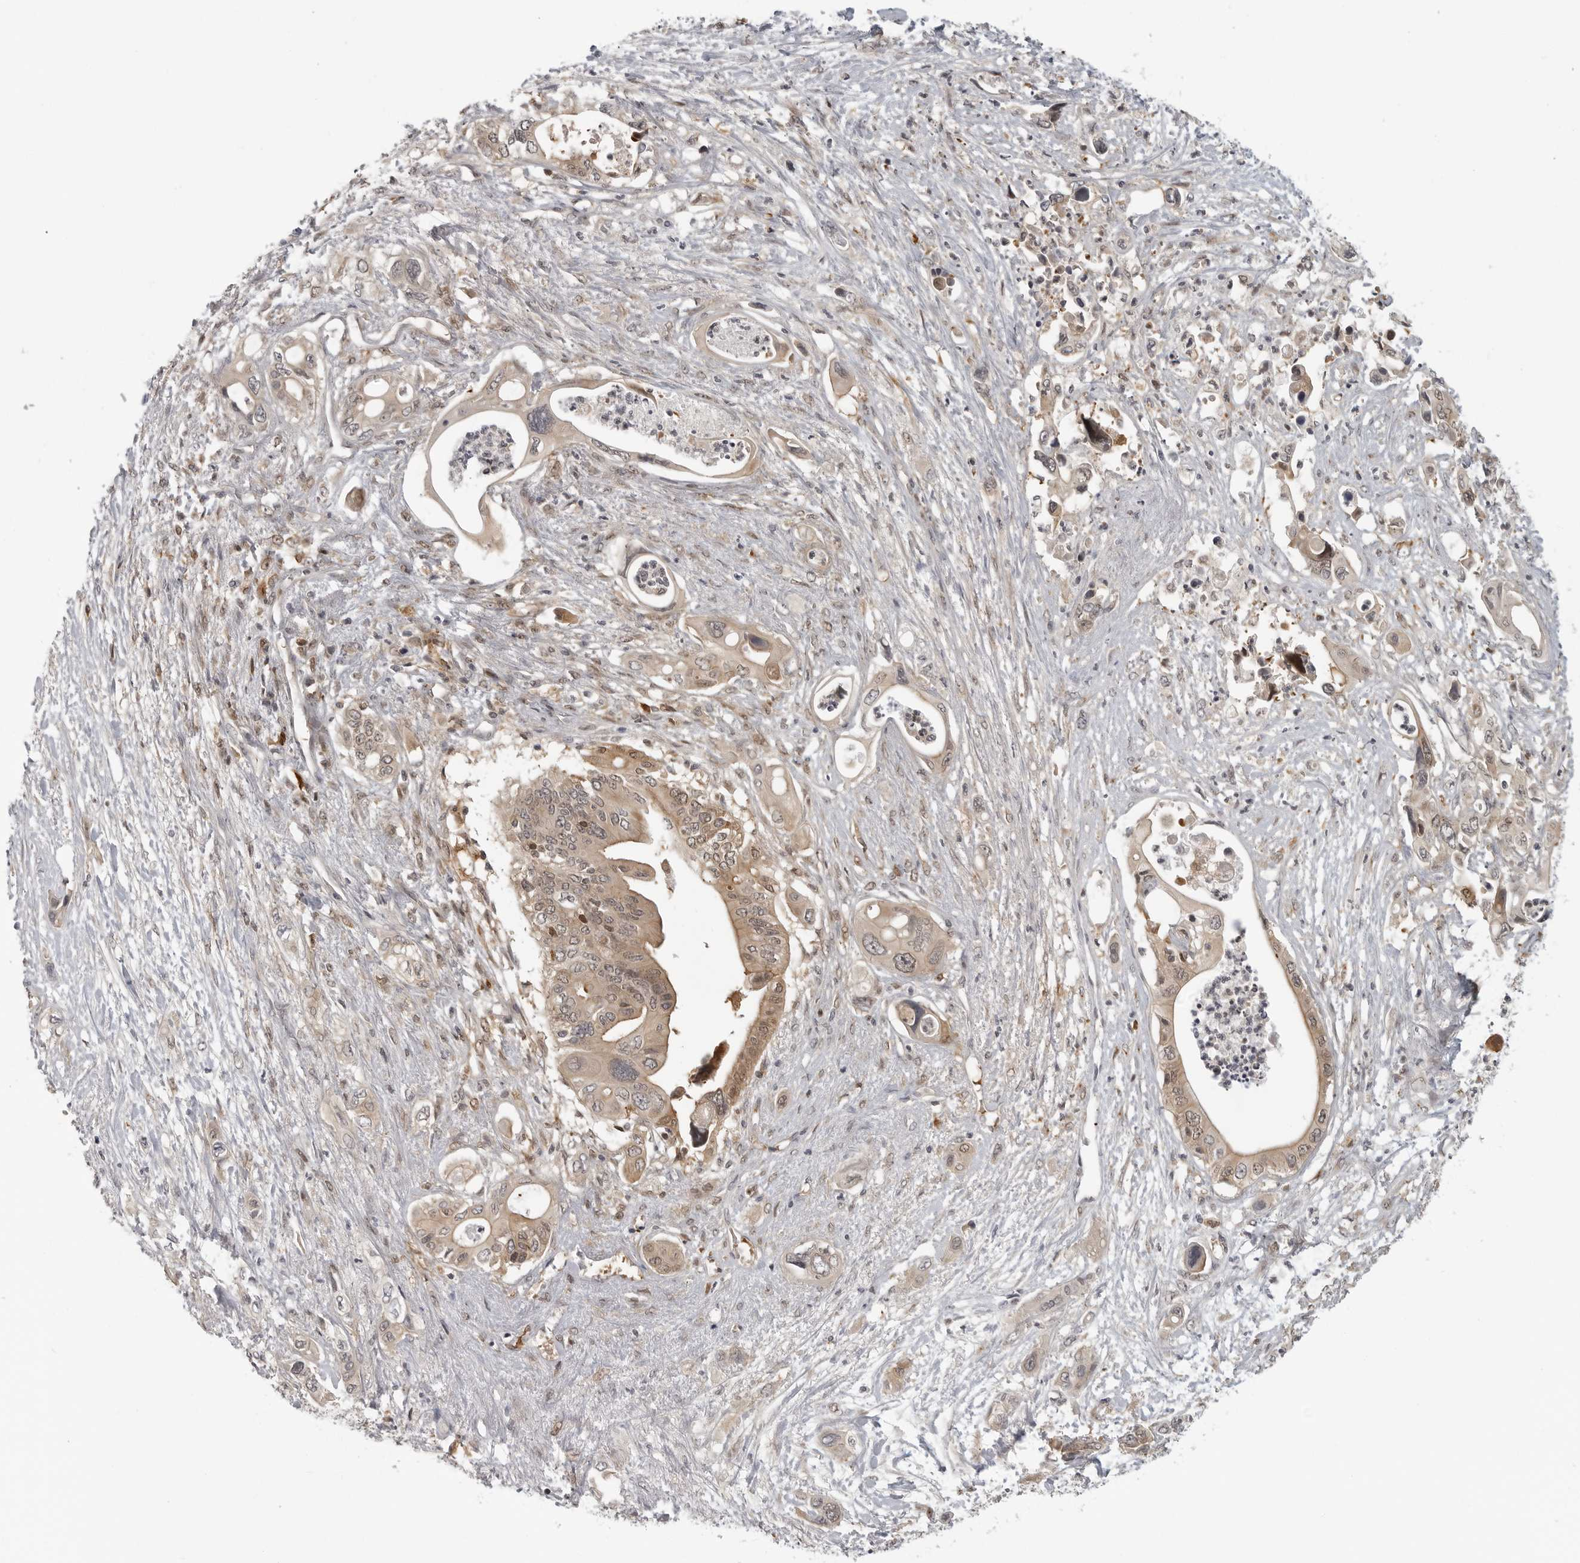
{"staining": {"intensity": "weak", "quantity": ">75%", "location": "cytoplasmic/membranous"}, "tissue": "pancreatic cancer", "cell_type": "Tumor cells", "image_type": "cancer", "snomed": [{"axis": "morphology", "description": "Adenocarcinoma, NOS"}, {"axis": "topography", "description": "Pancreas"}], "caption": "Pancreatic cancer stained with a brown dye shows weak cytoplasmic/membranous positive positivity in approximately >75% of tumor cells.", "gene": "CTIF", "patient": {"sex": "male", "age": 66}}